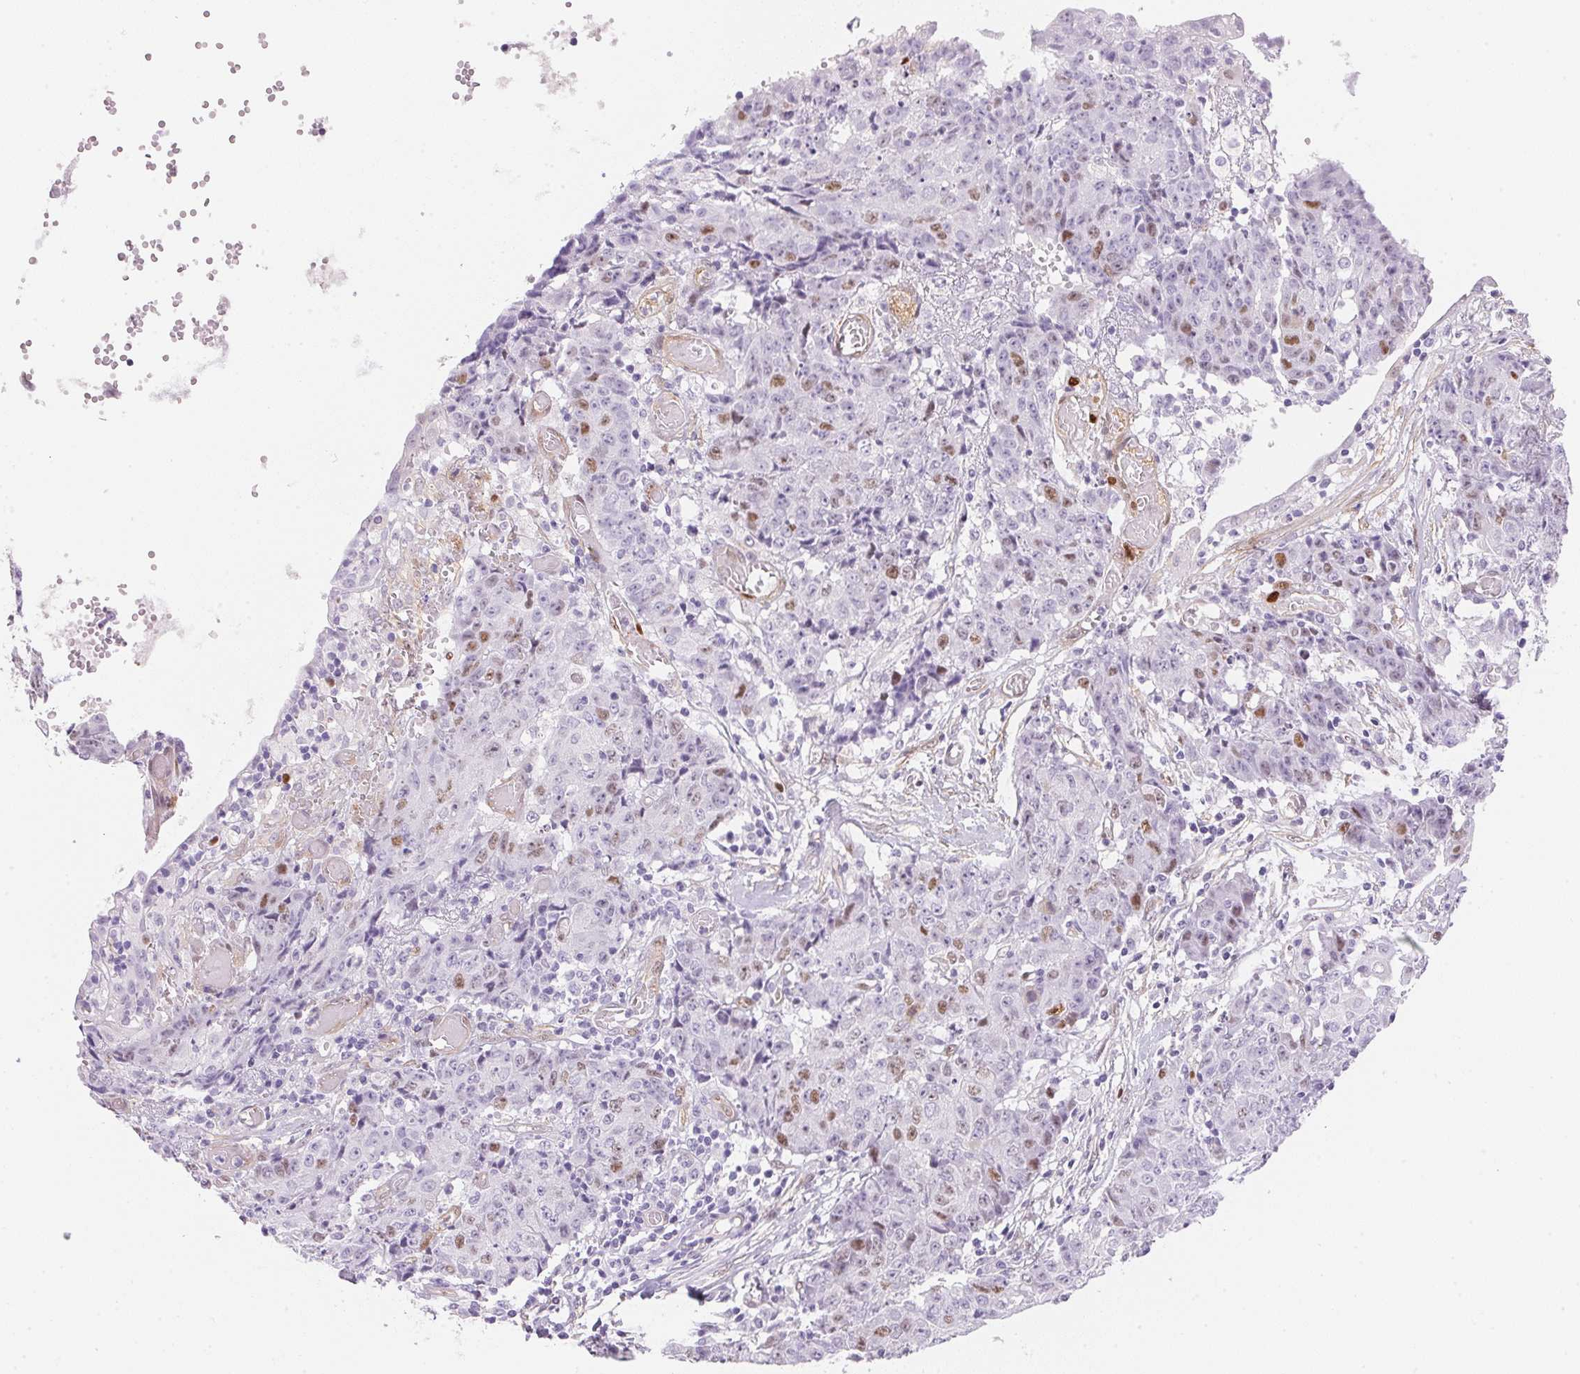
{"staining": {"intensity": "weak", "quantity": "<25%", "location": "nuclear"}, "tissue": "ovarian cancer", "cell_type": "Tumor cells", "image_type": "cancer", "snomed": [{"axis": "morphology", "description": "Carcinoma, endometroid"}, {"axis": "topography", "description": "Ovary"}], "caption": "This is an IHC micrograph of human ovarian cancer (endometroid carcinoma). There is no expression in tumor cells.", "gene": "SMTN", "patient": {"sex": "female", "age": 42}}